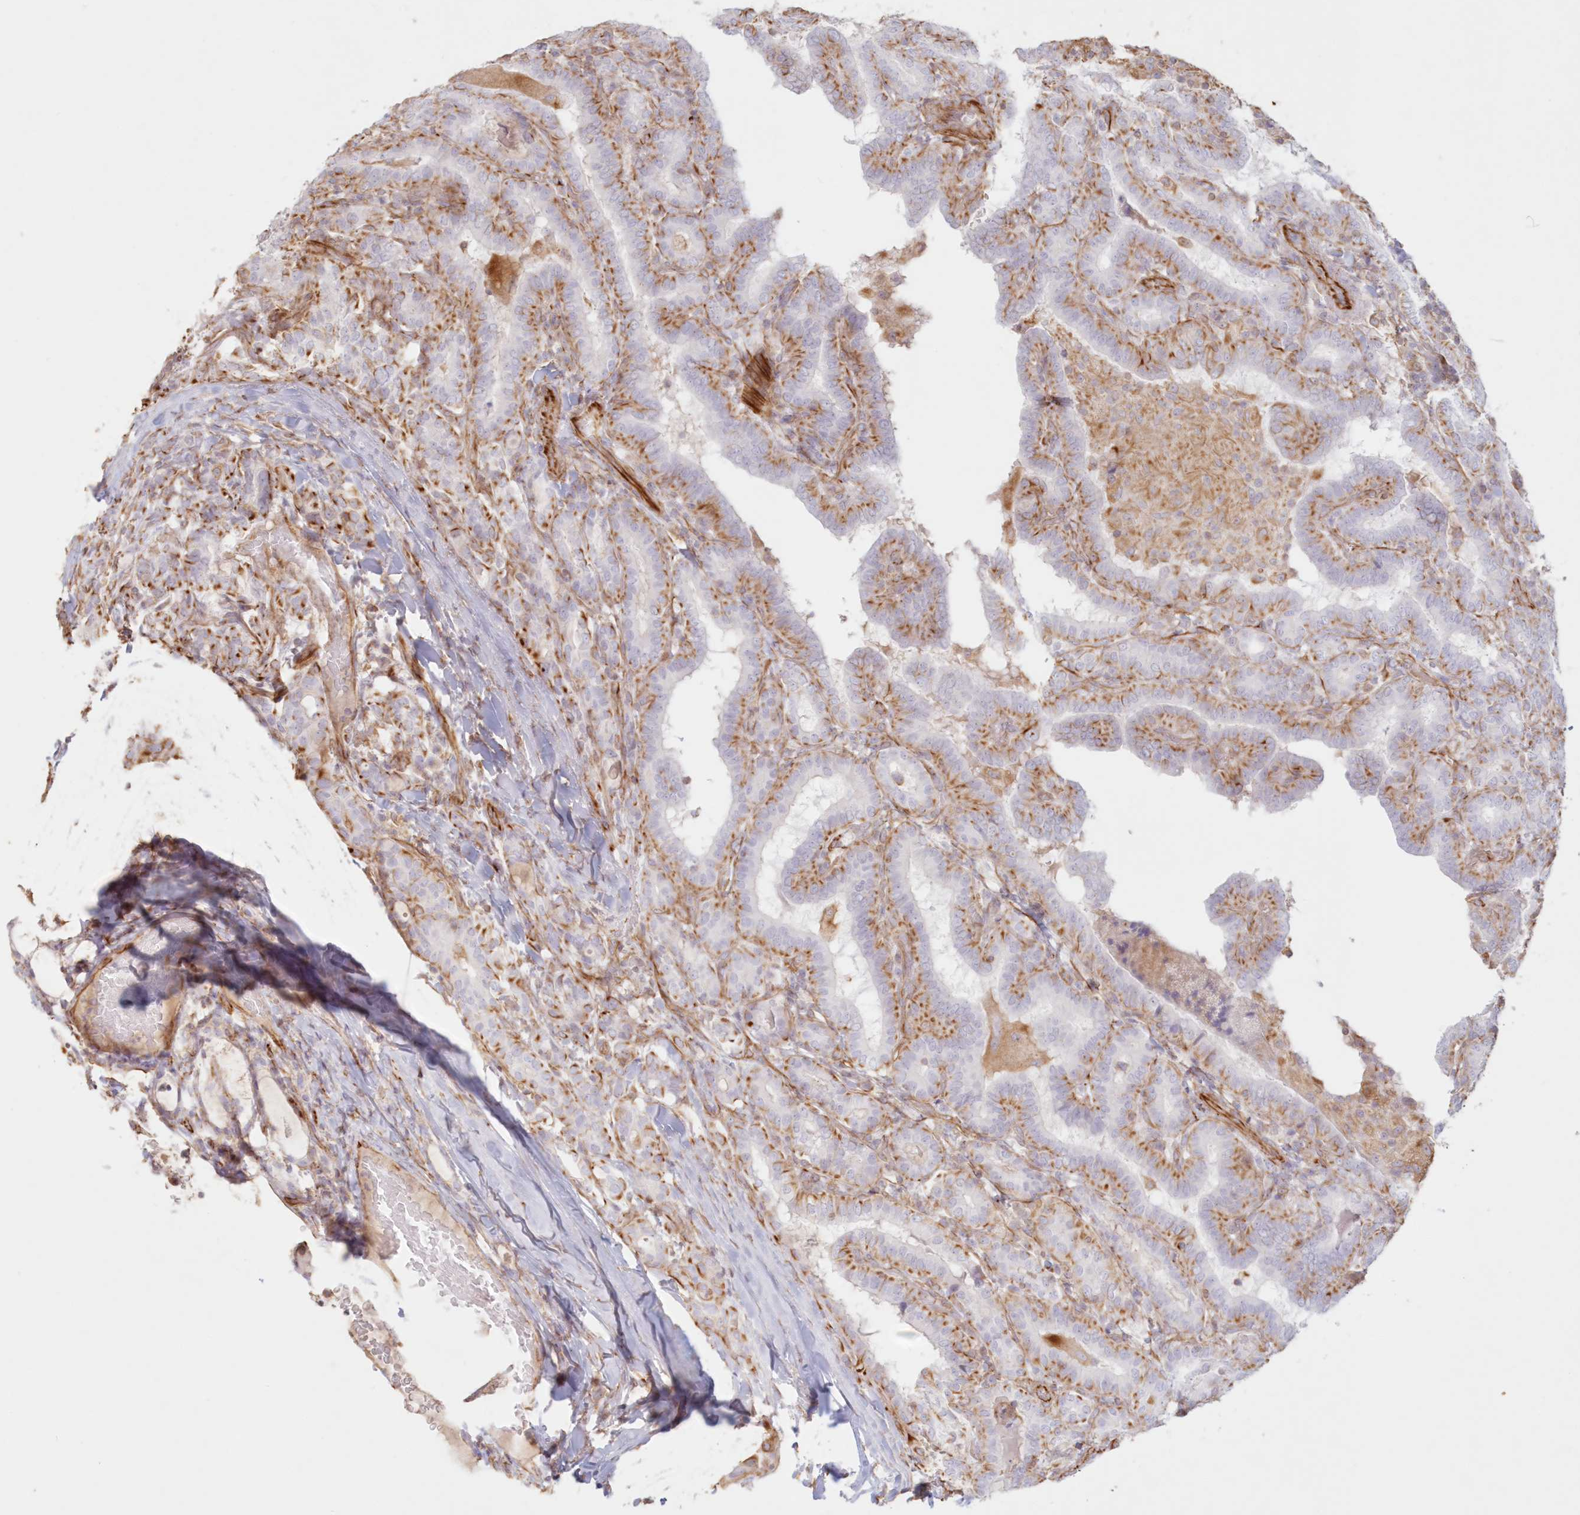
{"staining": {"intensity": "moderate", "quantity": "25%-75%", "location": "cytoplasmic/membranous"}, "tissue": "thyroid cancer", "cell_type": "Tumor cells", "image_type": "cancer", "snomed": [{"axis": "morphology", "description": "Papillary adenocarcinoma, NOS"}, {"axis": "topography", "description": "Thyroid gland"}], "caption": "Papillary adenocarcinoma (thyroid) stained for a protein demonstrates moderate cytoplasmic/membranous positivity in tumor cells. The protein of interest is stained brown, and the nuclei are stained in blue (DAB (3,3'-diaminobenzidine) IHC with brightfield microscopy, high magnification).", "gene": "DMRTB1", "patient": {"sex": "female", "age": 72}}